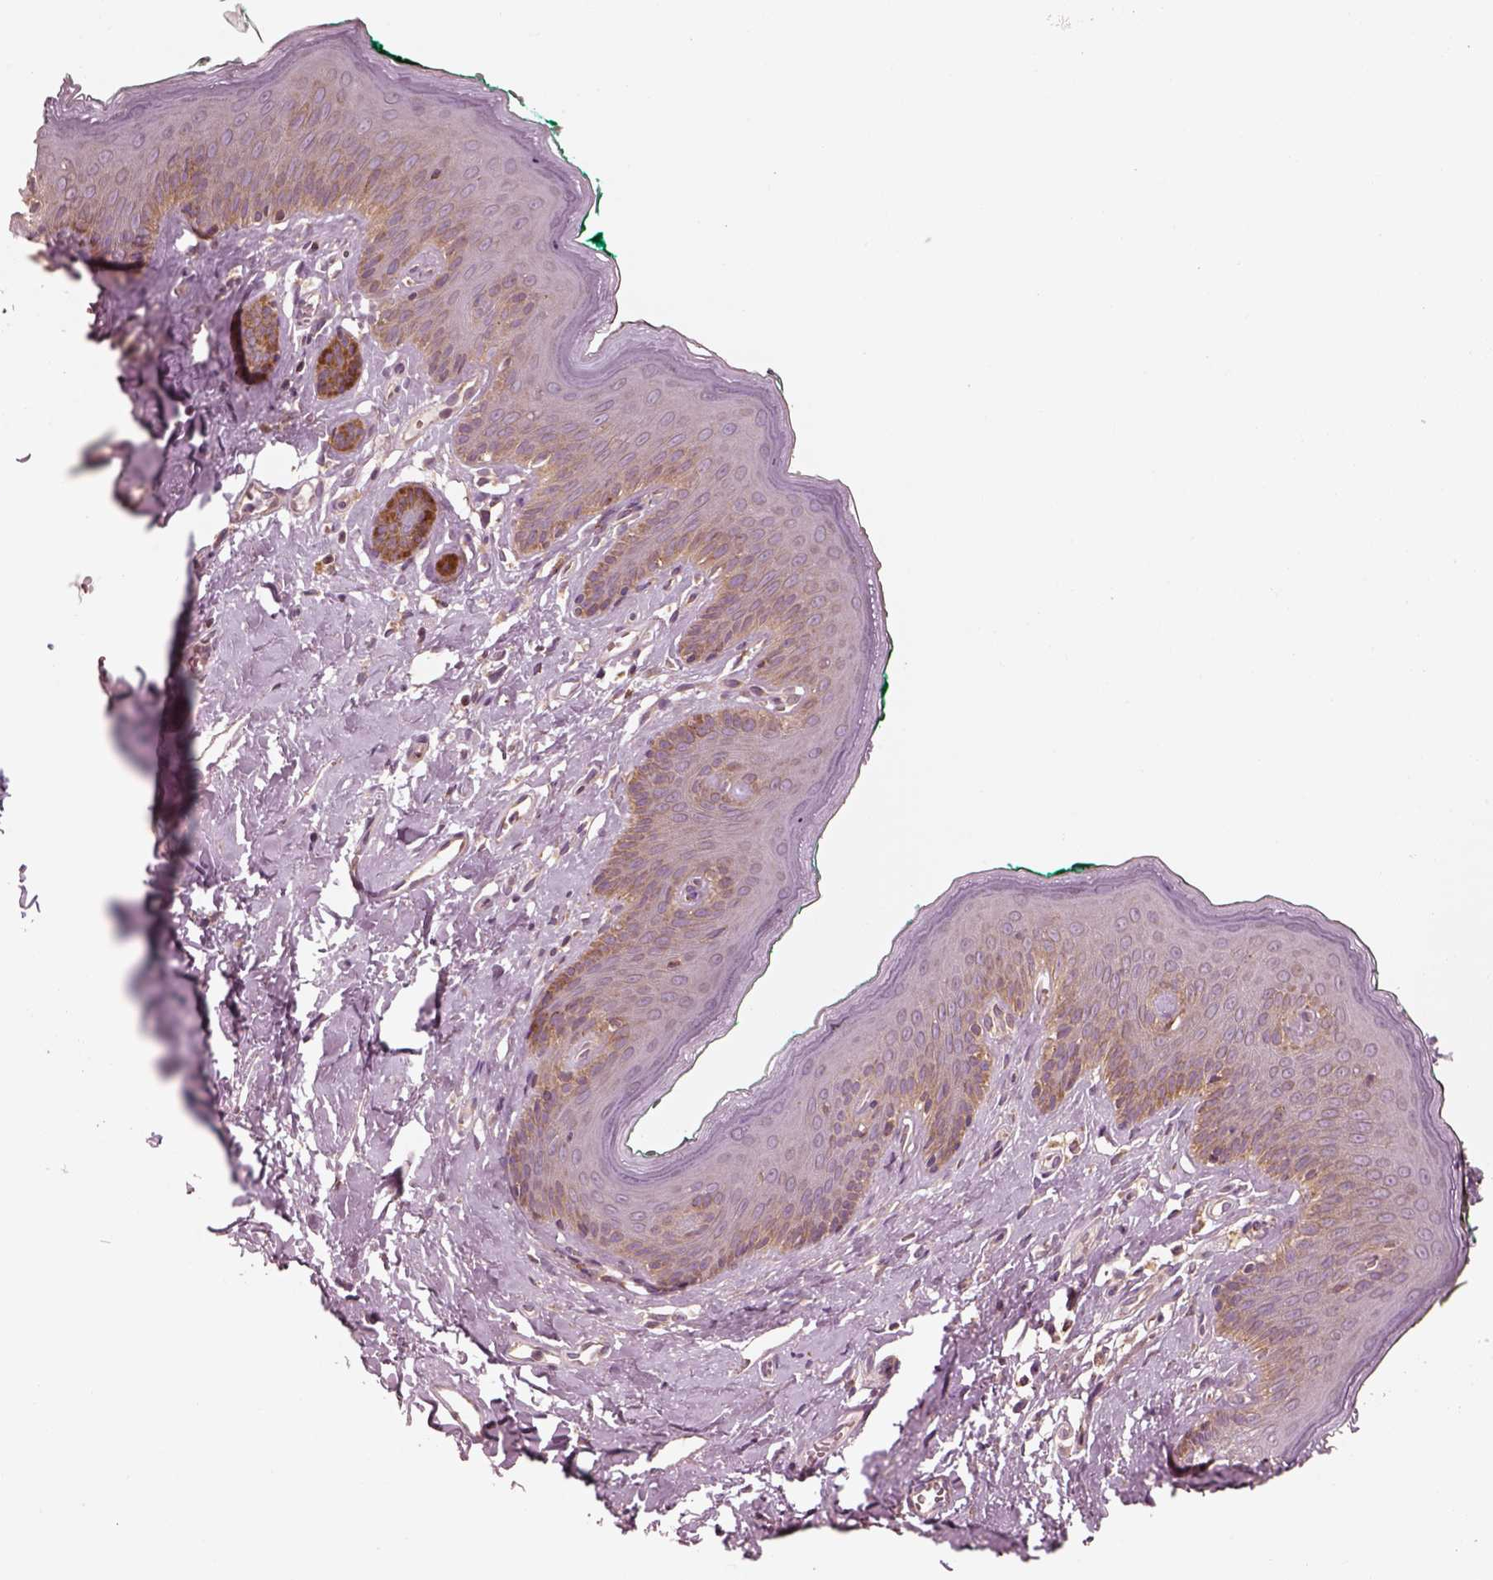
{"staining": {"intensity": "moderate", "quantity": "25%-75%", "location": "cytoplasmic/membranous"}, "tissue": "skin", "cell_type": "Epidermal cells", "image_type": "normal", "snomed": [{"axis": "morphology", "description": "Normal tissue, NOS"}, {"axis": "topography", "description": "Vulva"}], "caption": "Epidermal cells demonstrate medium levels of moderate cytoplasmic/membranous staining in approximately 25%-75% of cells in unremarkable skin.", "gene": "CNOT2", "patient": {"sex": "female", "age": 66}}